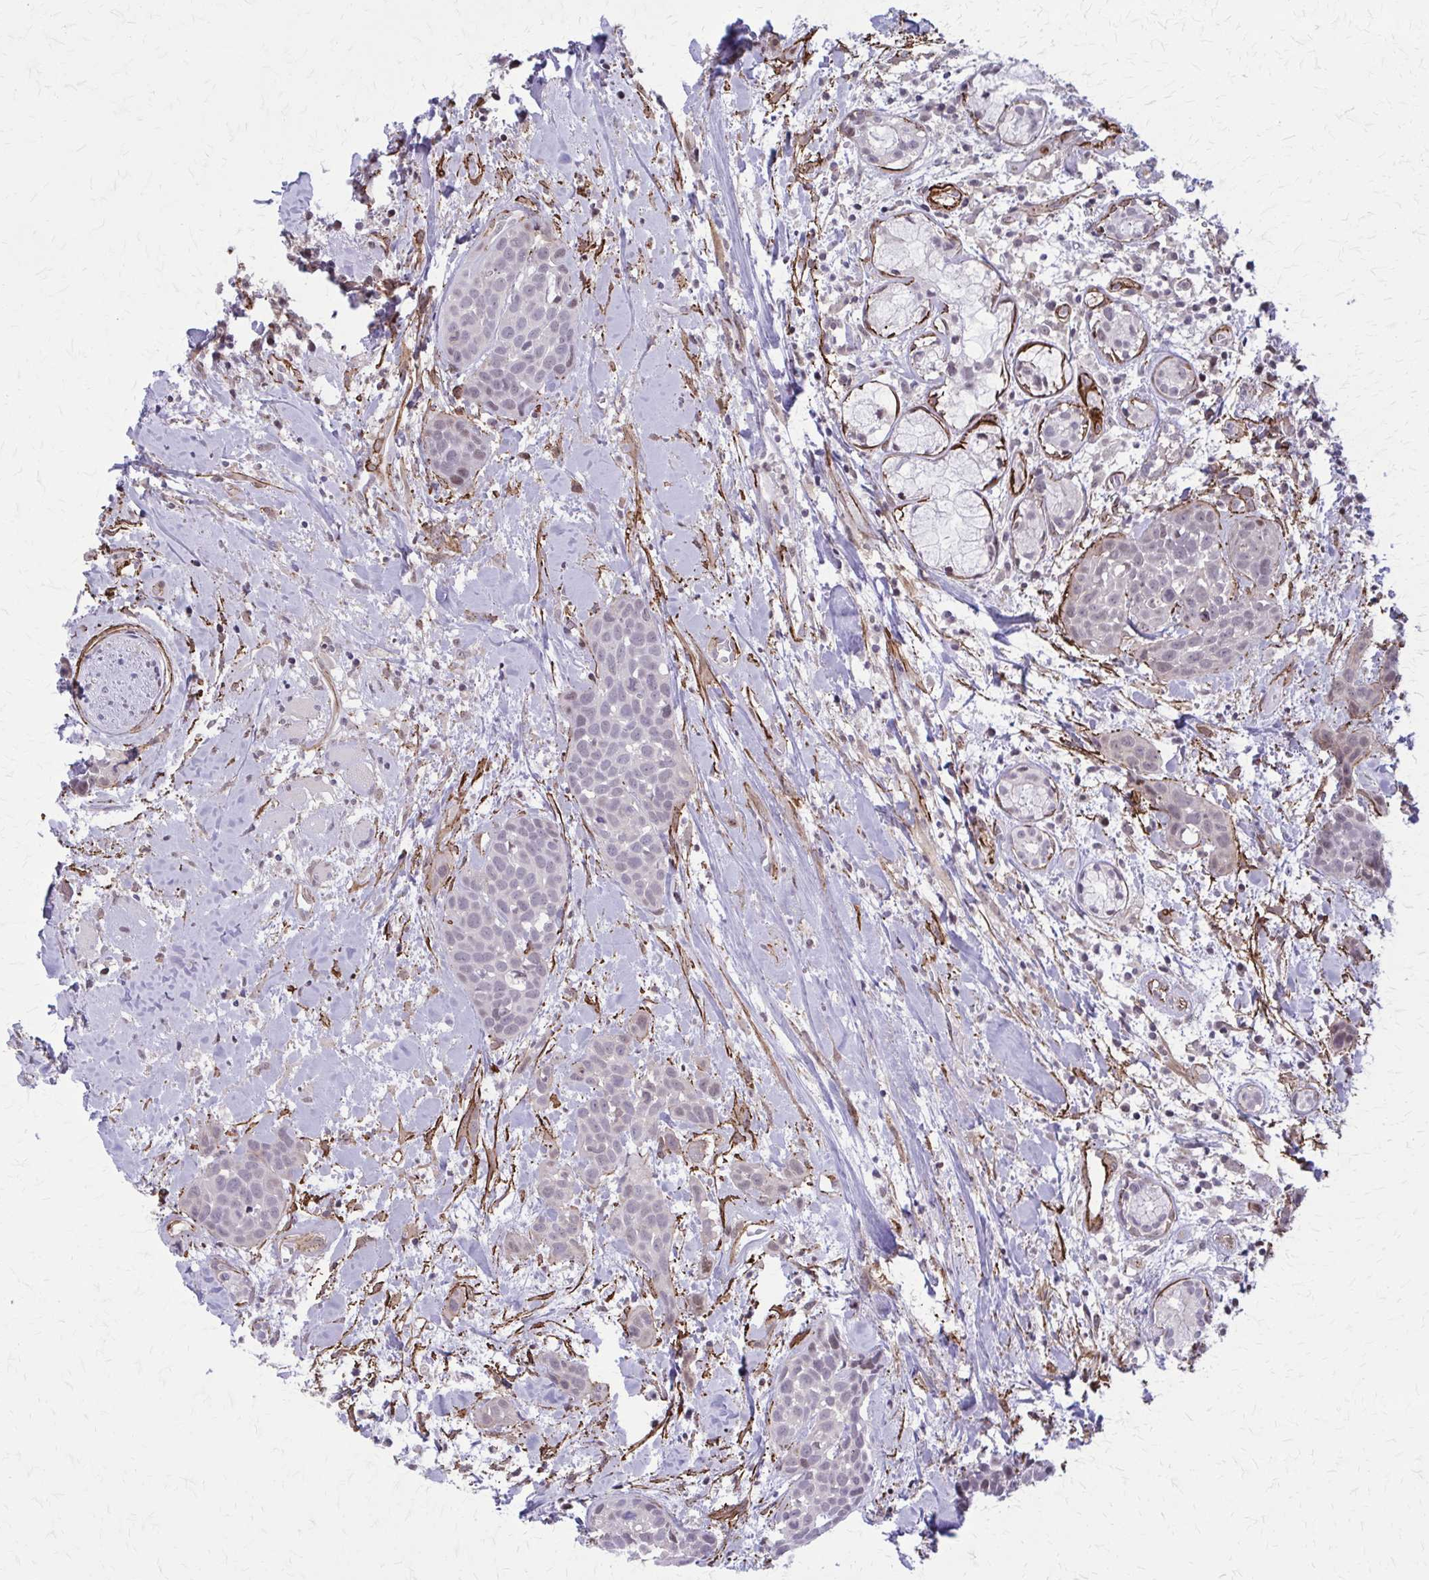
{"staining": {"intensity": "negative", "quantity": "none", "location": "none"}, "tissue": "head and neck cancer", "cell_type": "Tumor cells", "image_type": "cancer", "snomed": [{"axis": "morphology", "description": "Squamous cell carcinoma, NOS"}, {"axis": "topography", "description": "Head-Neck"}], "caption": "The photomicrograph shows no significant staining in tumor cells of head and neck squamous cell carcinoma.", "gene": "NRBF2", "patient": {"sex": "female", "age": 50}}